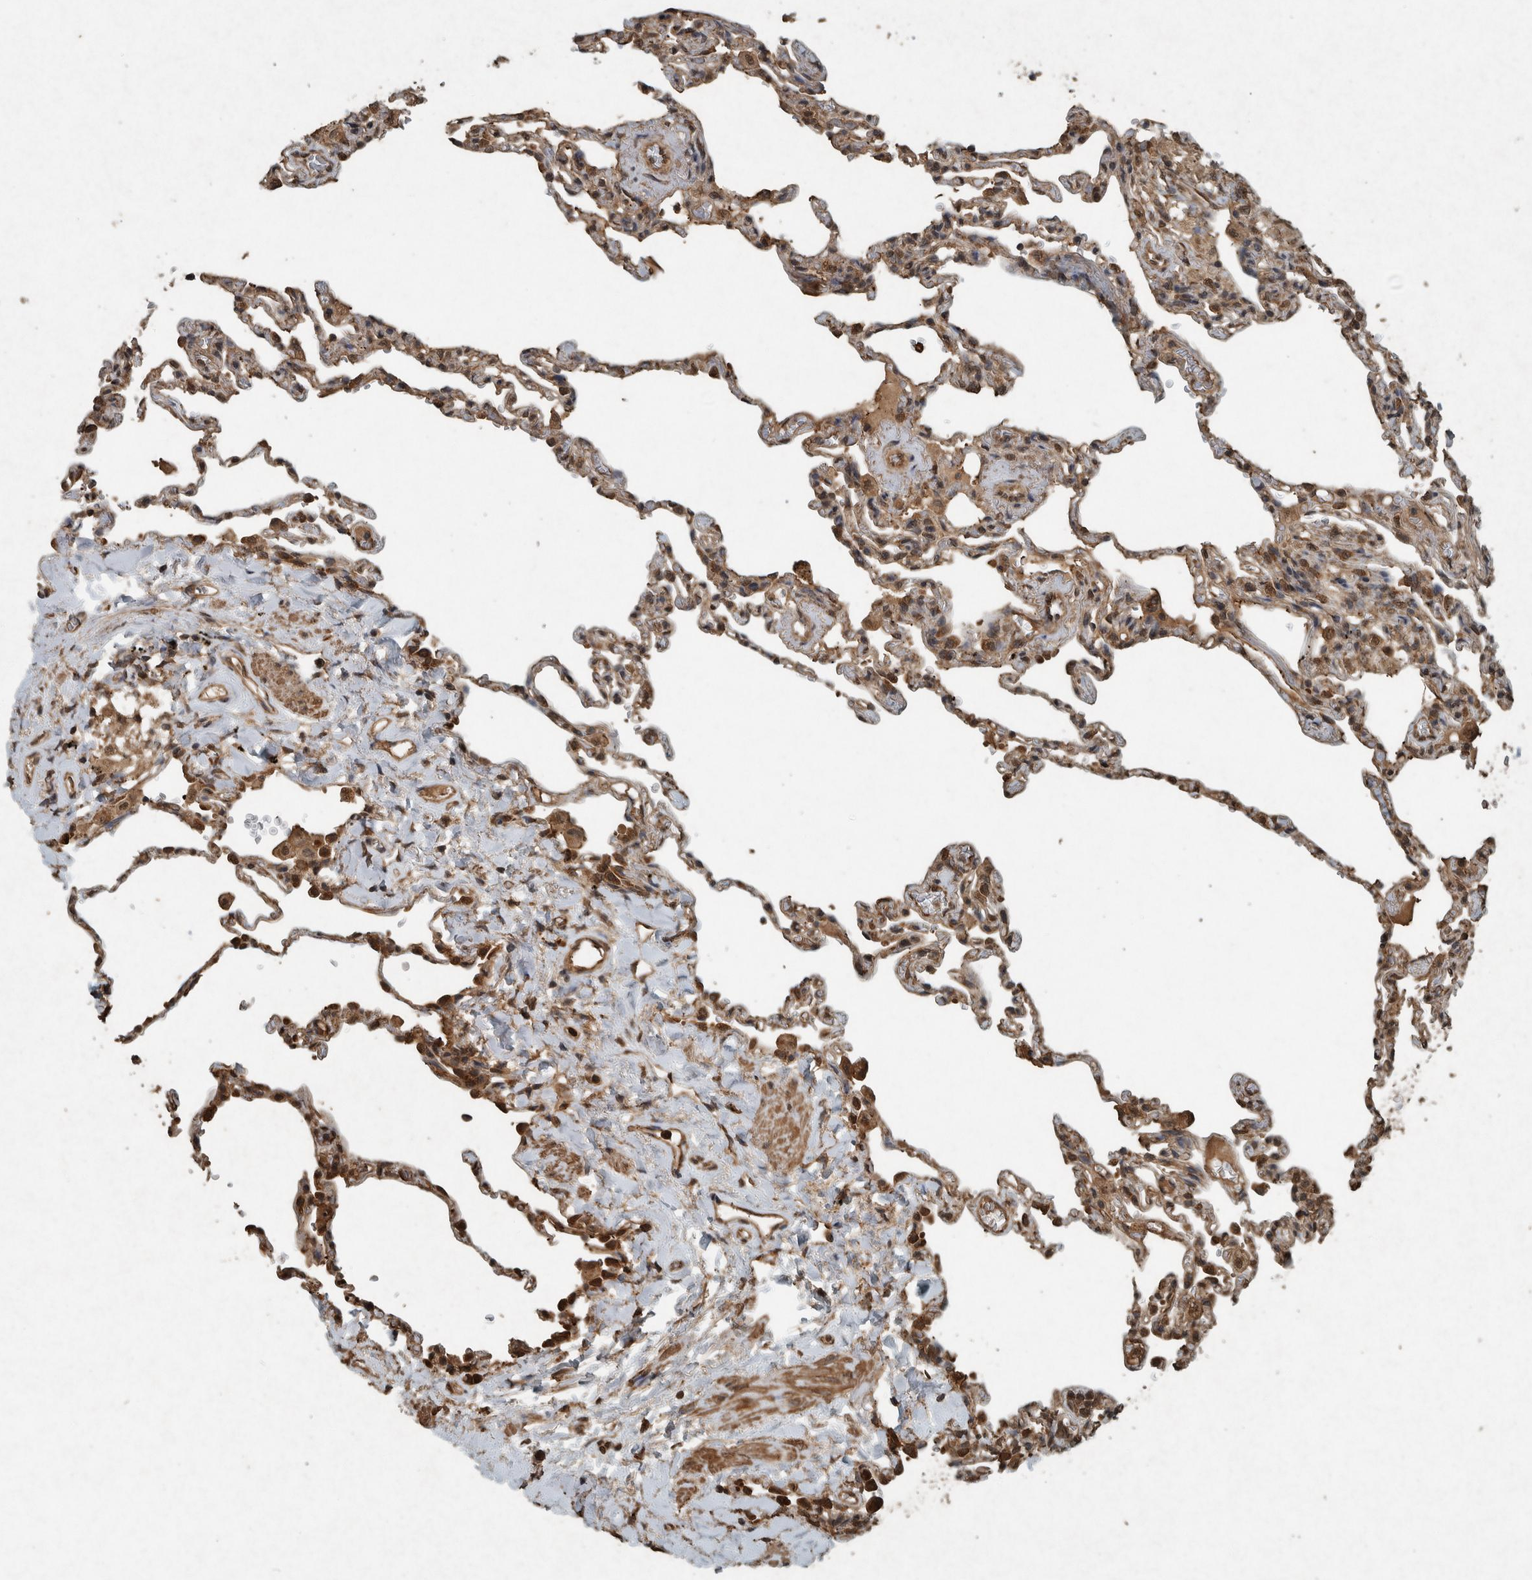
{"staining": {"intensity": "moderate", "quantity": ">75%", "location": "cytoplasmic/membranous,nuclear"}, "tissue": "lung", "cell_type": "Alveolar cells", "image_type": "normal", "snomed": [{"axis": "morphology", "description": "Normal tissue, NOS"}, {"axis": "topography", "description": "Lung"}], "caption": "Normal lung was stained to show a protein in brown. There is medium levels of moderate cytoplasmic/membranous,nuclear positivity in approximately >75% of alveolar cells. The protein is shown in brown color, while the nuclei are stained blue.", "gene": "ARHGEF12", "patient": {"sex": "male", "age": 59}}